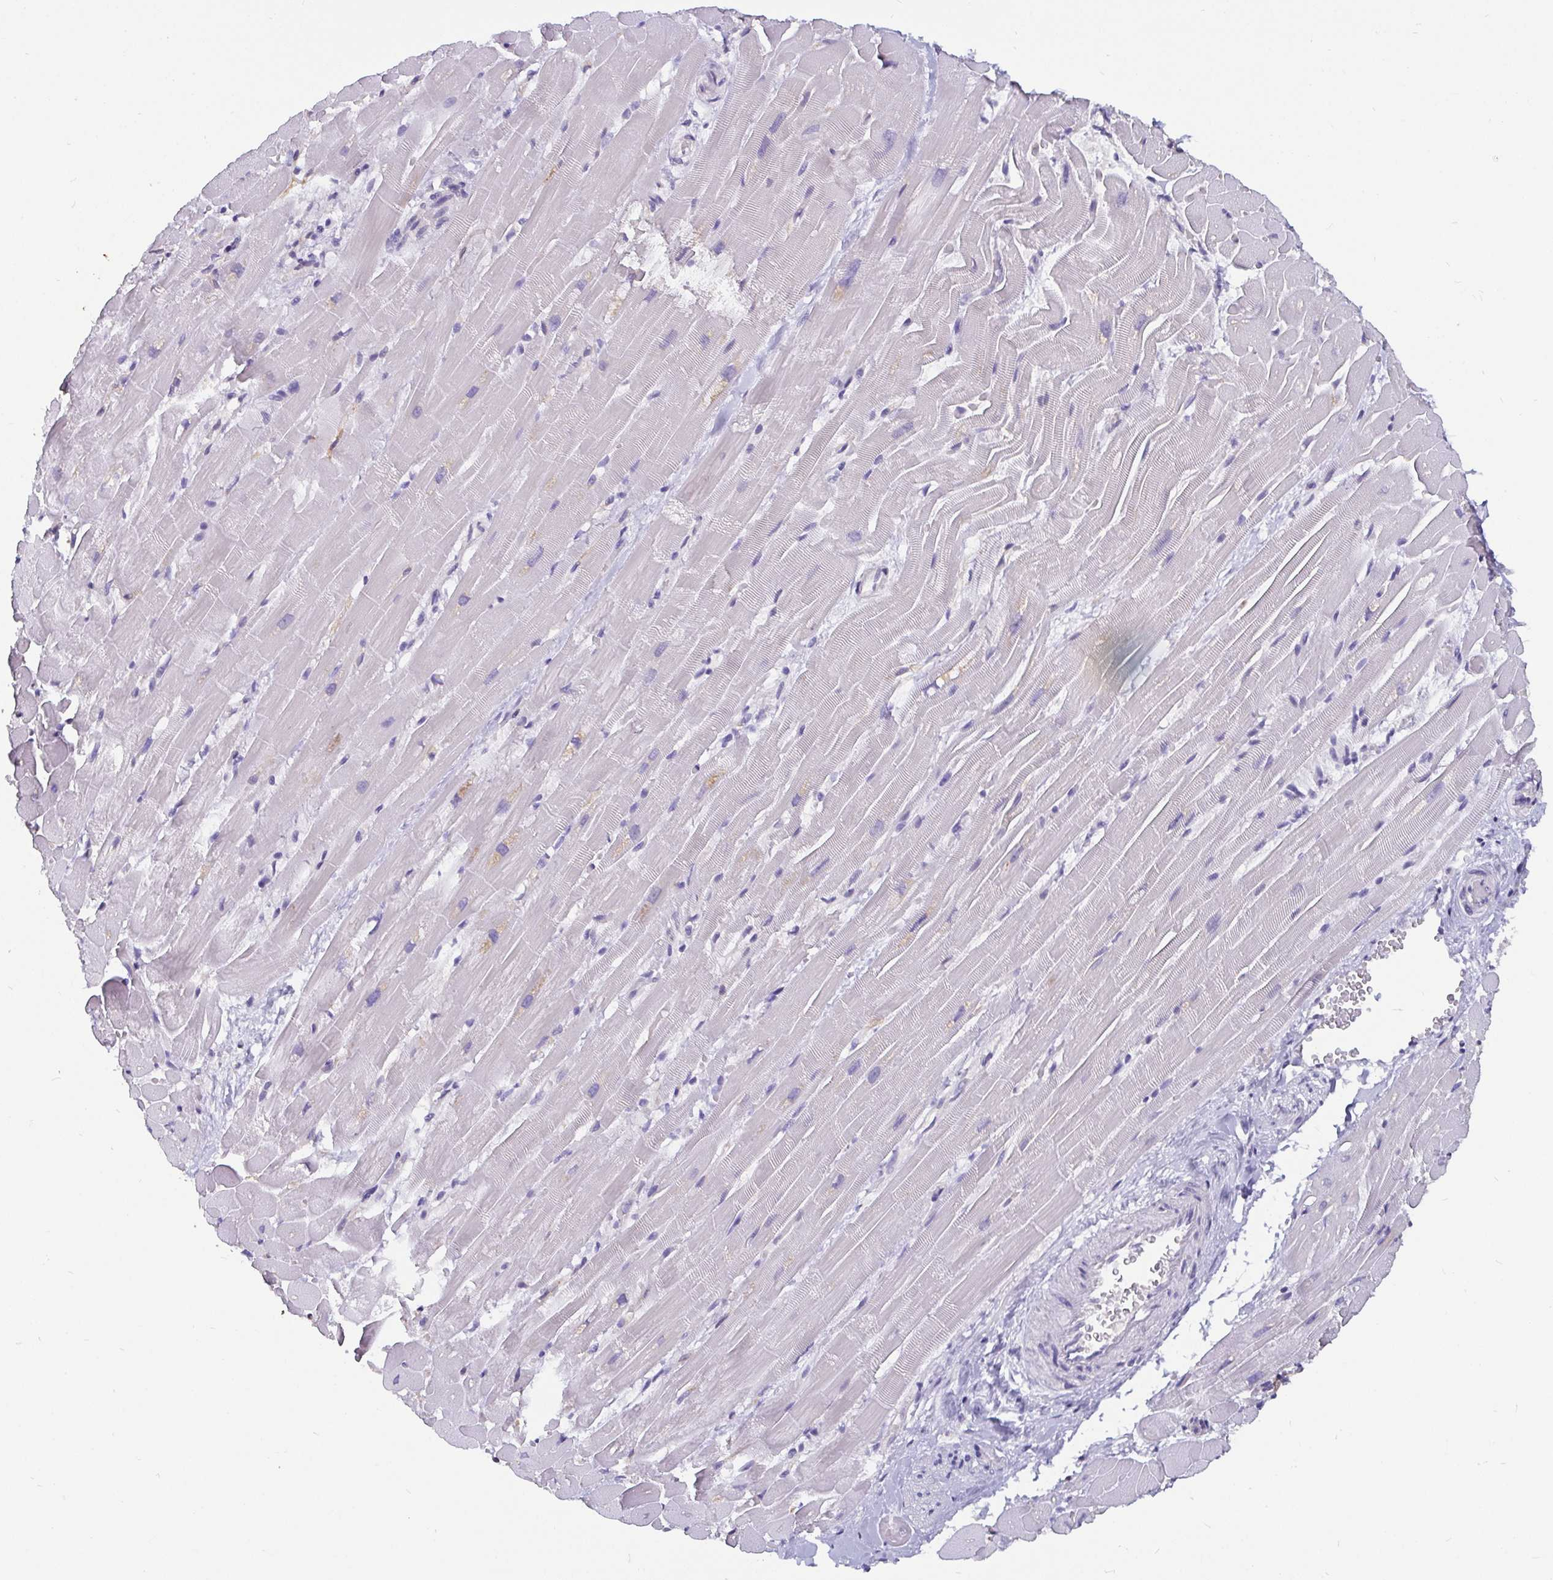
{"staining": {"intensity": "negative", "quantity": "none", "location": "none"}, "tissue": "heart muscle", "cell_type": "Cardiomyocytes", "image_type": "normal", "snomed": [{"axis": "morphology", "description": "Normal tissue, NOS"}, {"axis": "topography", "description": "Heart"}], "caption": "Photomicrograph shows no significant protein positivity in cardiomyocytes of benign heart muscle. Brightfield microscopy of IHC stained with DAB (brown) and hematoxylin (blue), captured at high magnification.", "gene": "ADAMTS6", "patient": {"sex": "male", "age": 37}}